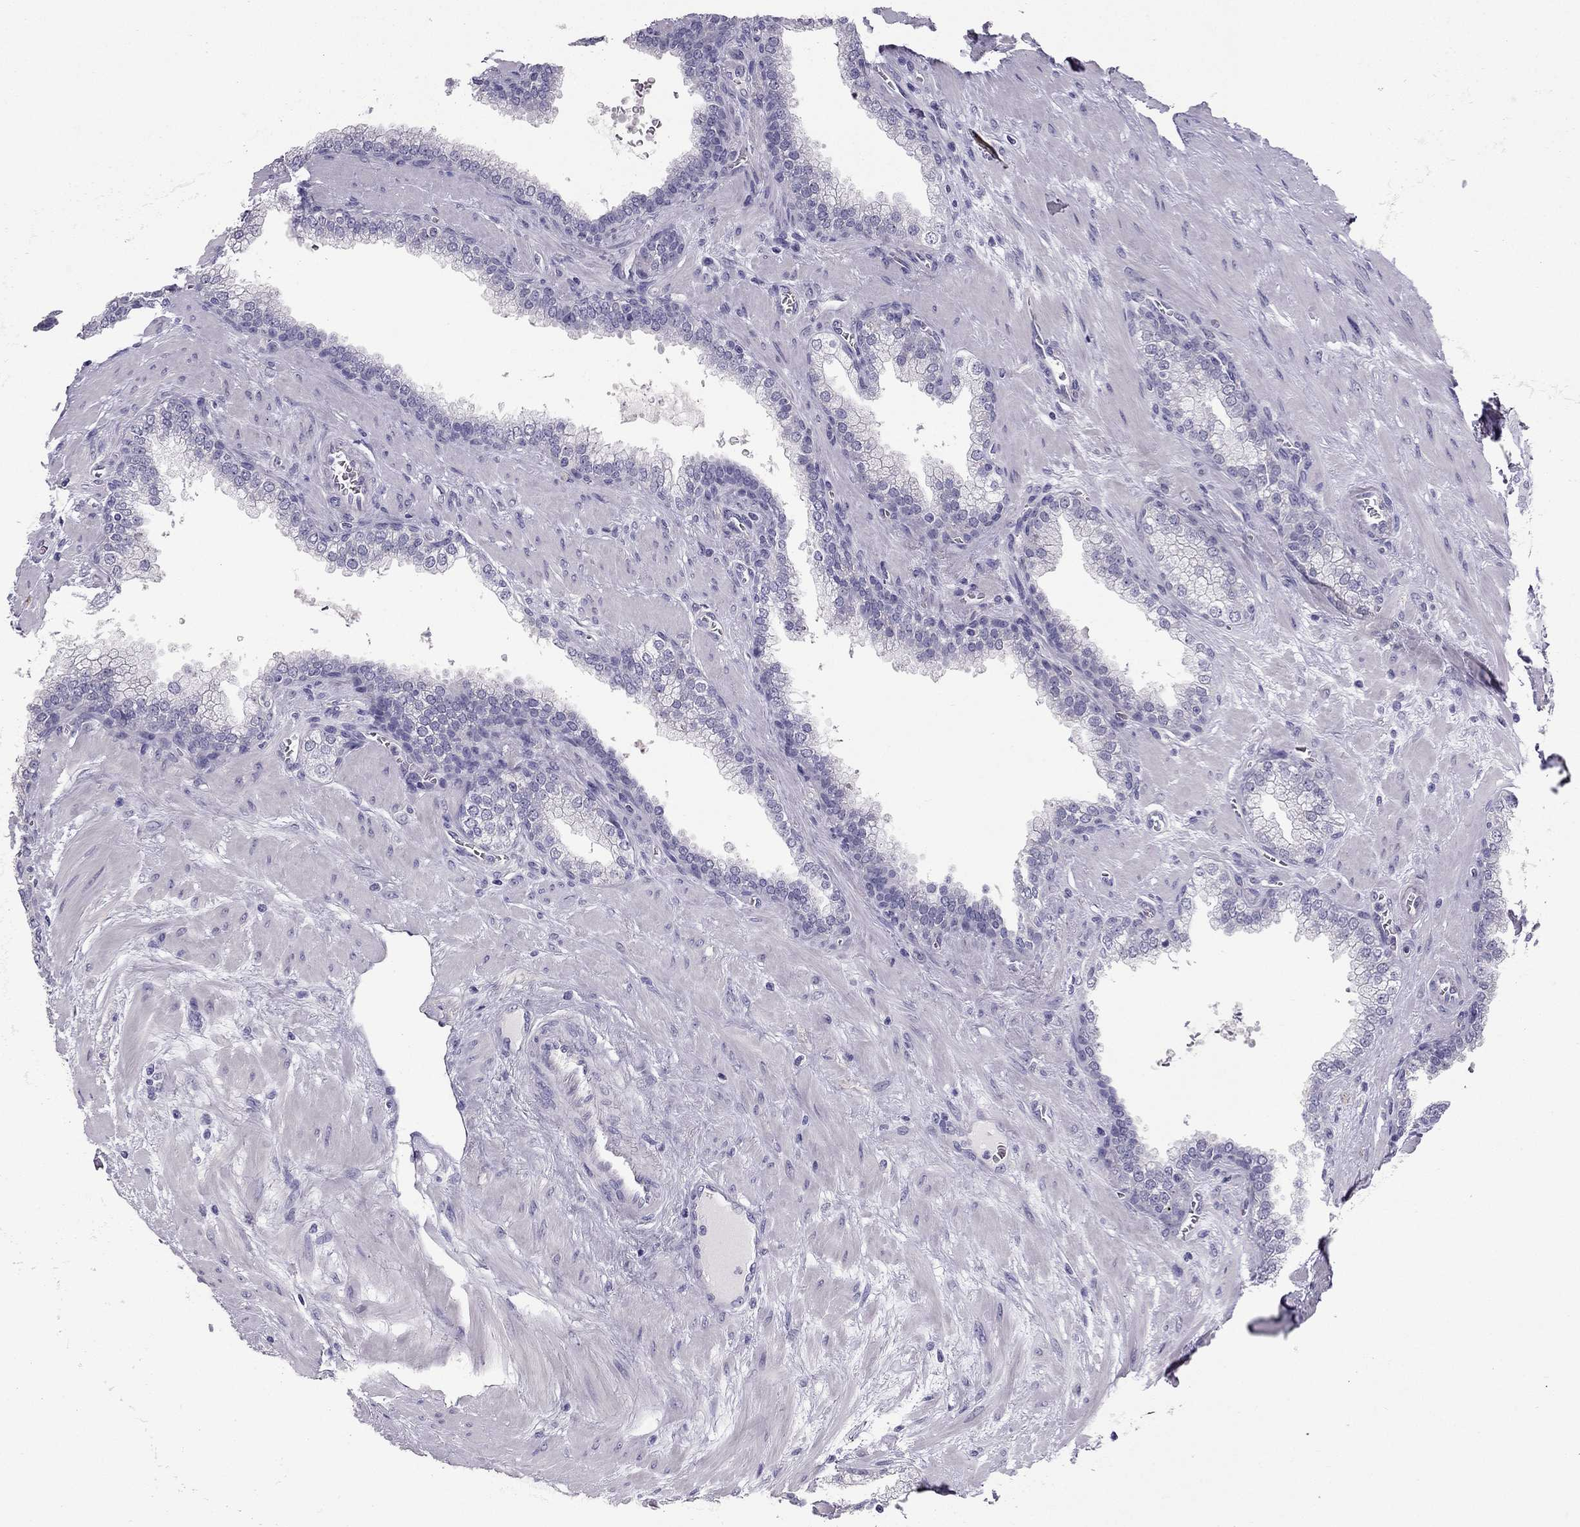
{"staining": {"intensity": "negative", "quantity": "none", "location": "none"}, "tissue": "prostate cancer", "cell_type": "Tumor cells", "image_type": "cancer", "snomed": [{"axis": "morphology", "description": "Adenocarcinoma, NOS"}, {"axis": "topography", "description": "Prostate"}], "caption": "Human adenocarcinoma (prostate) stained for a protein using immunohistochemistry exhibits no positivity in tumor cells.", "gene": "PDE6A", "patient": {"sex": "male", "age": 67}}